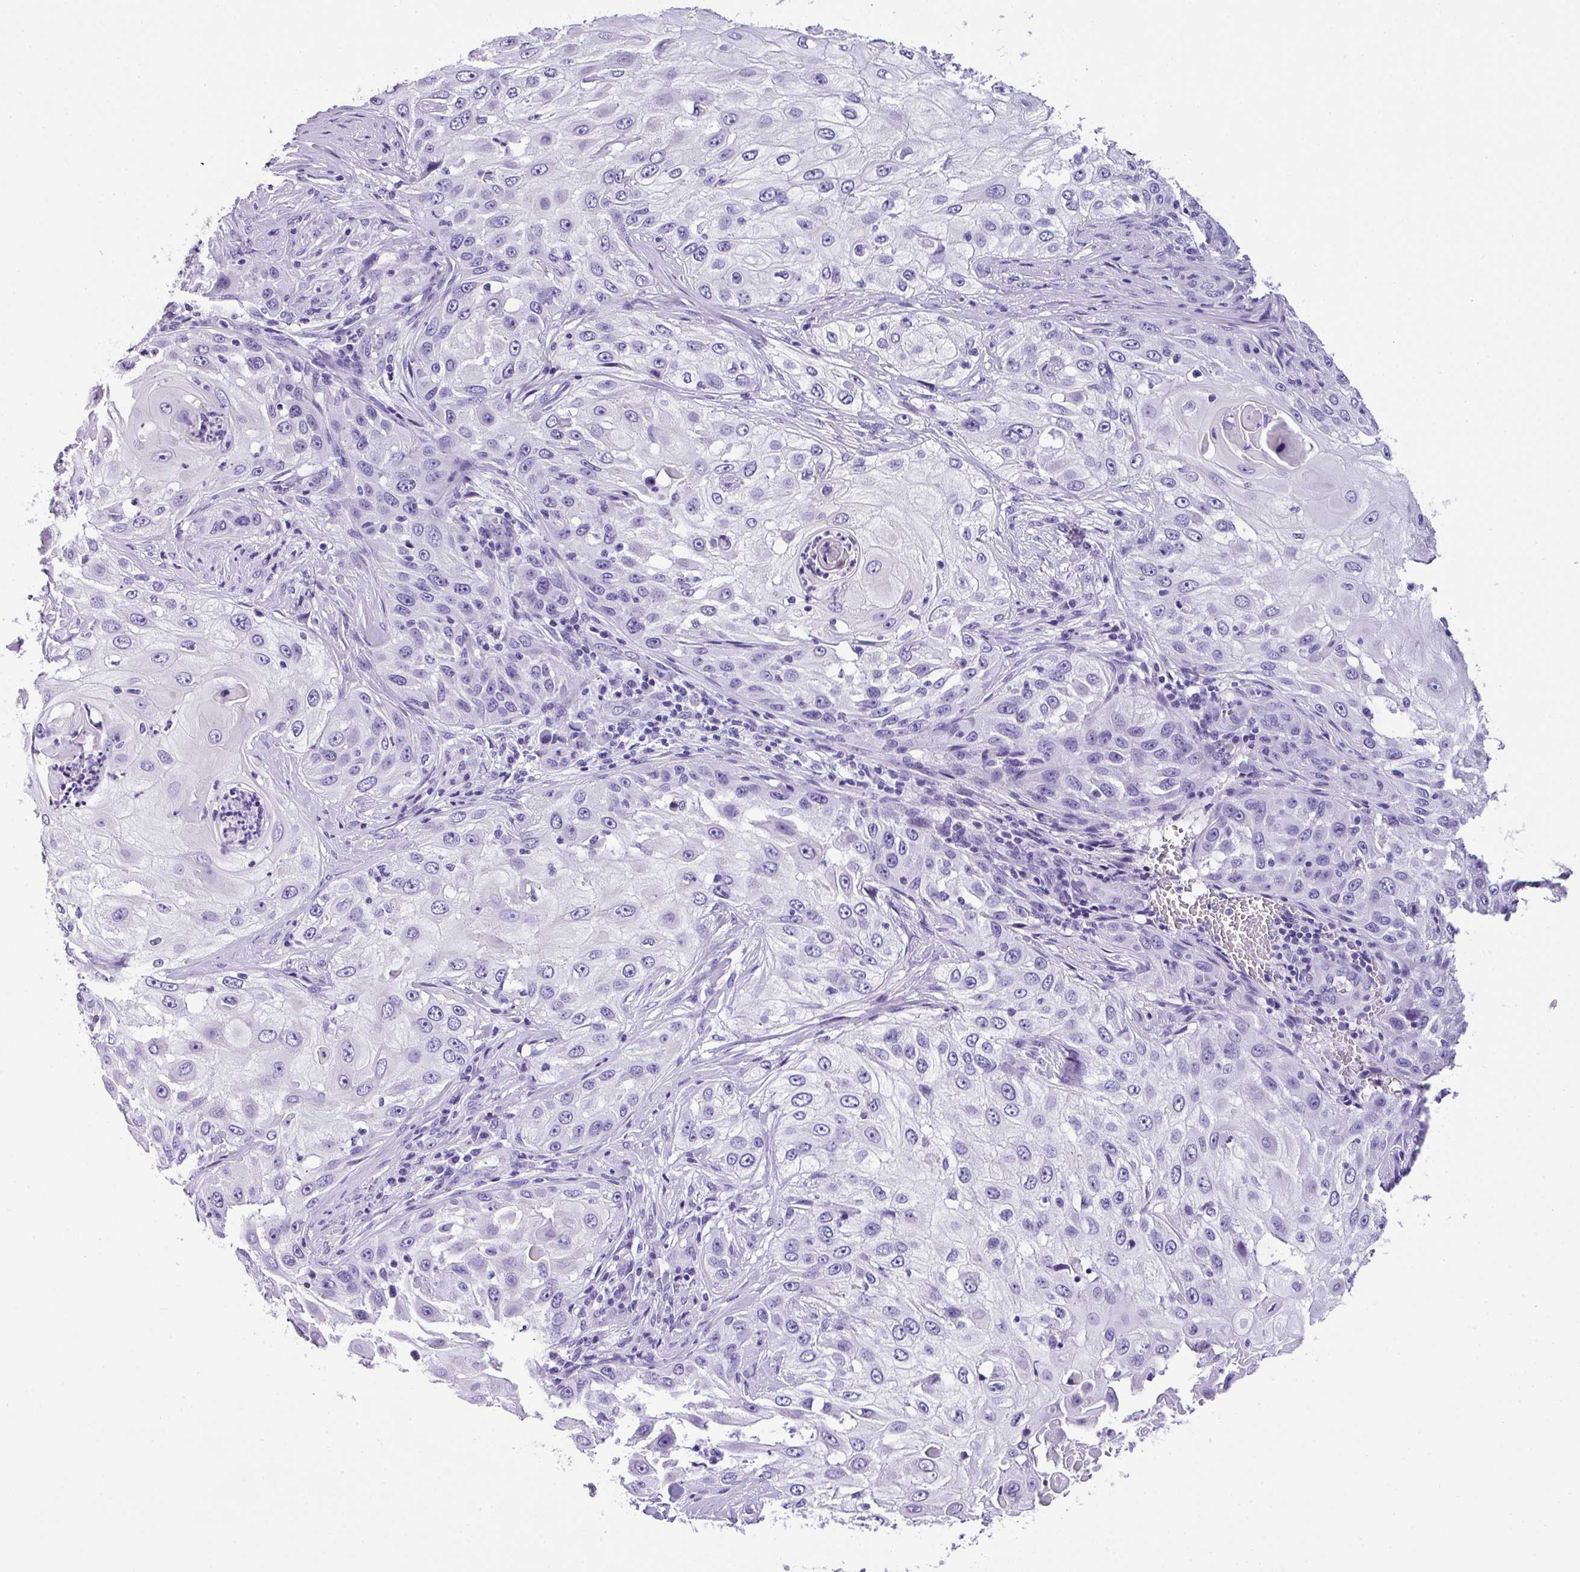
{"staining": {"intensity": "negative", "quantity": "none", "location": "none"}, "tissue": "skin cancer", "cell_type": "Tumor cells", "image_type": "cancer", "snomed": [{"axis": "morphology", "description": "Squamous cell carcinoma, NOS"}, {"axis": "topography", "description": "Skin"}], "caption": "IHC of skin cancer demonstrates no expression in tumor cells.", "gene": "MUC21", "patient": {"sex": "female", "age": 44}}